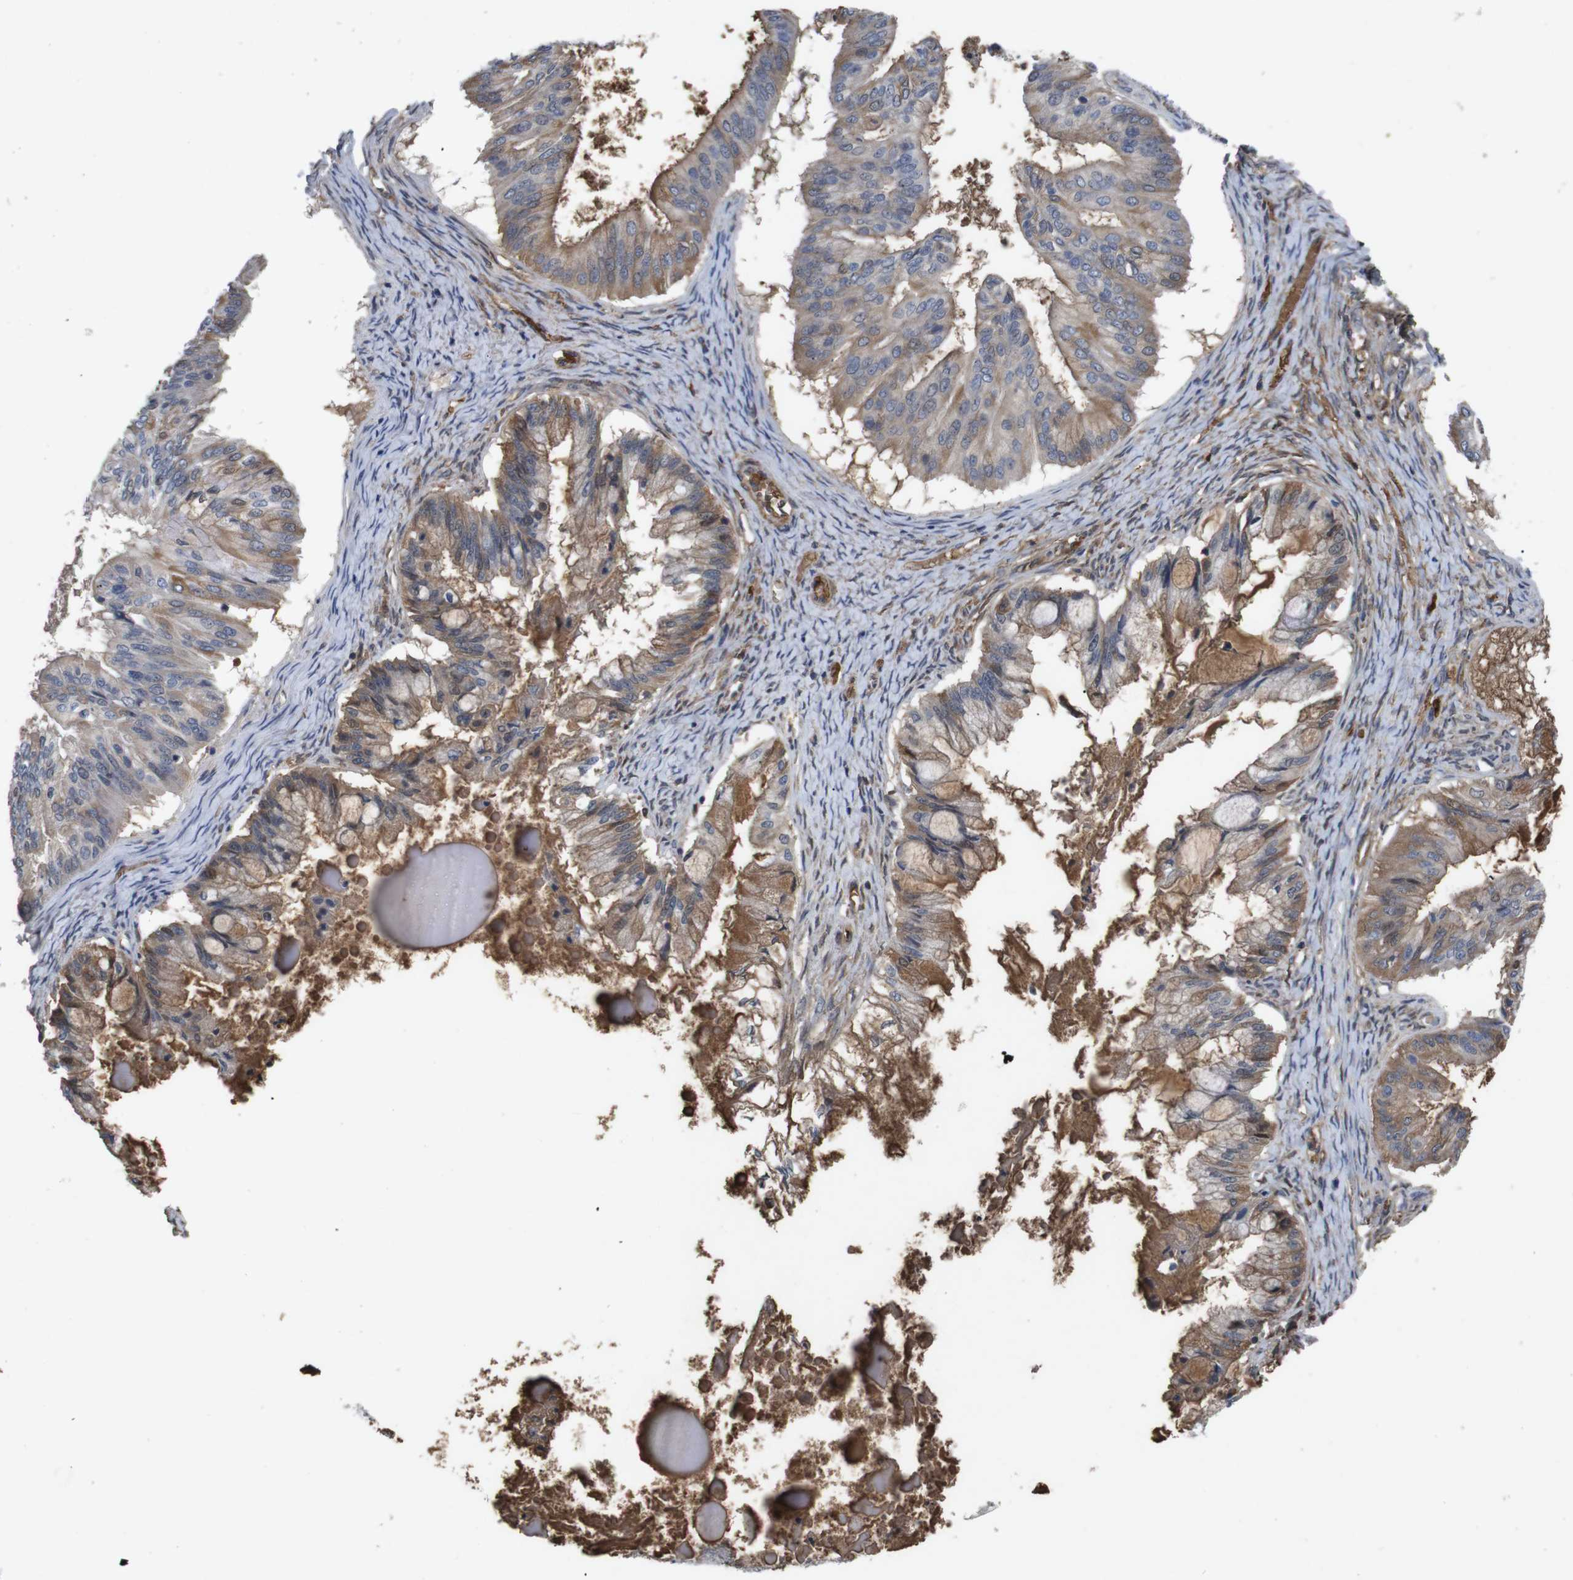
{"staining": {"intensity": "moderate", "quantity": "25%-75%", "location": "cytoplasmic/membranous"}, "tissue": "ovarian cancer", "cell_type": "Tumor cells", "image_type": "cancer", "snomed": [{"axis": "morphology", "description": "Cystadenocarcinoma, mucinous, NOS"}, {"axis": "topography", "description": "Ovary"}], "caption": "Mucinous cystadenocarcinoma (ovarian) tissue shows moderate cytoplasmic/membranous expression in about 25%-75% of tumor cells, visualized by immunohistochemistry.", "gene": "SPTB", "patient": {"sex": "female", "age": 57}}